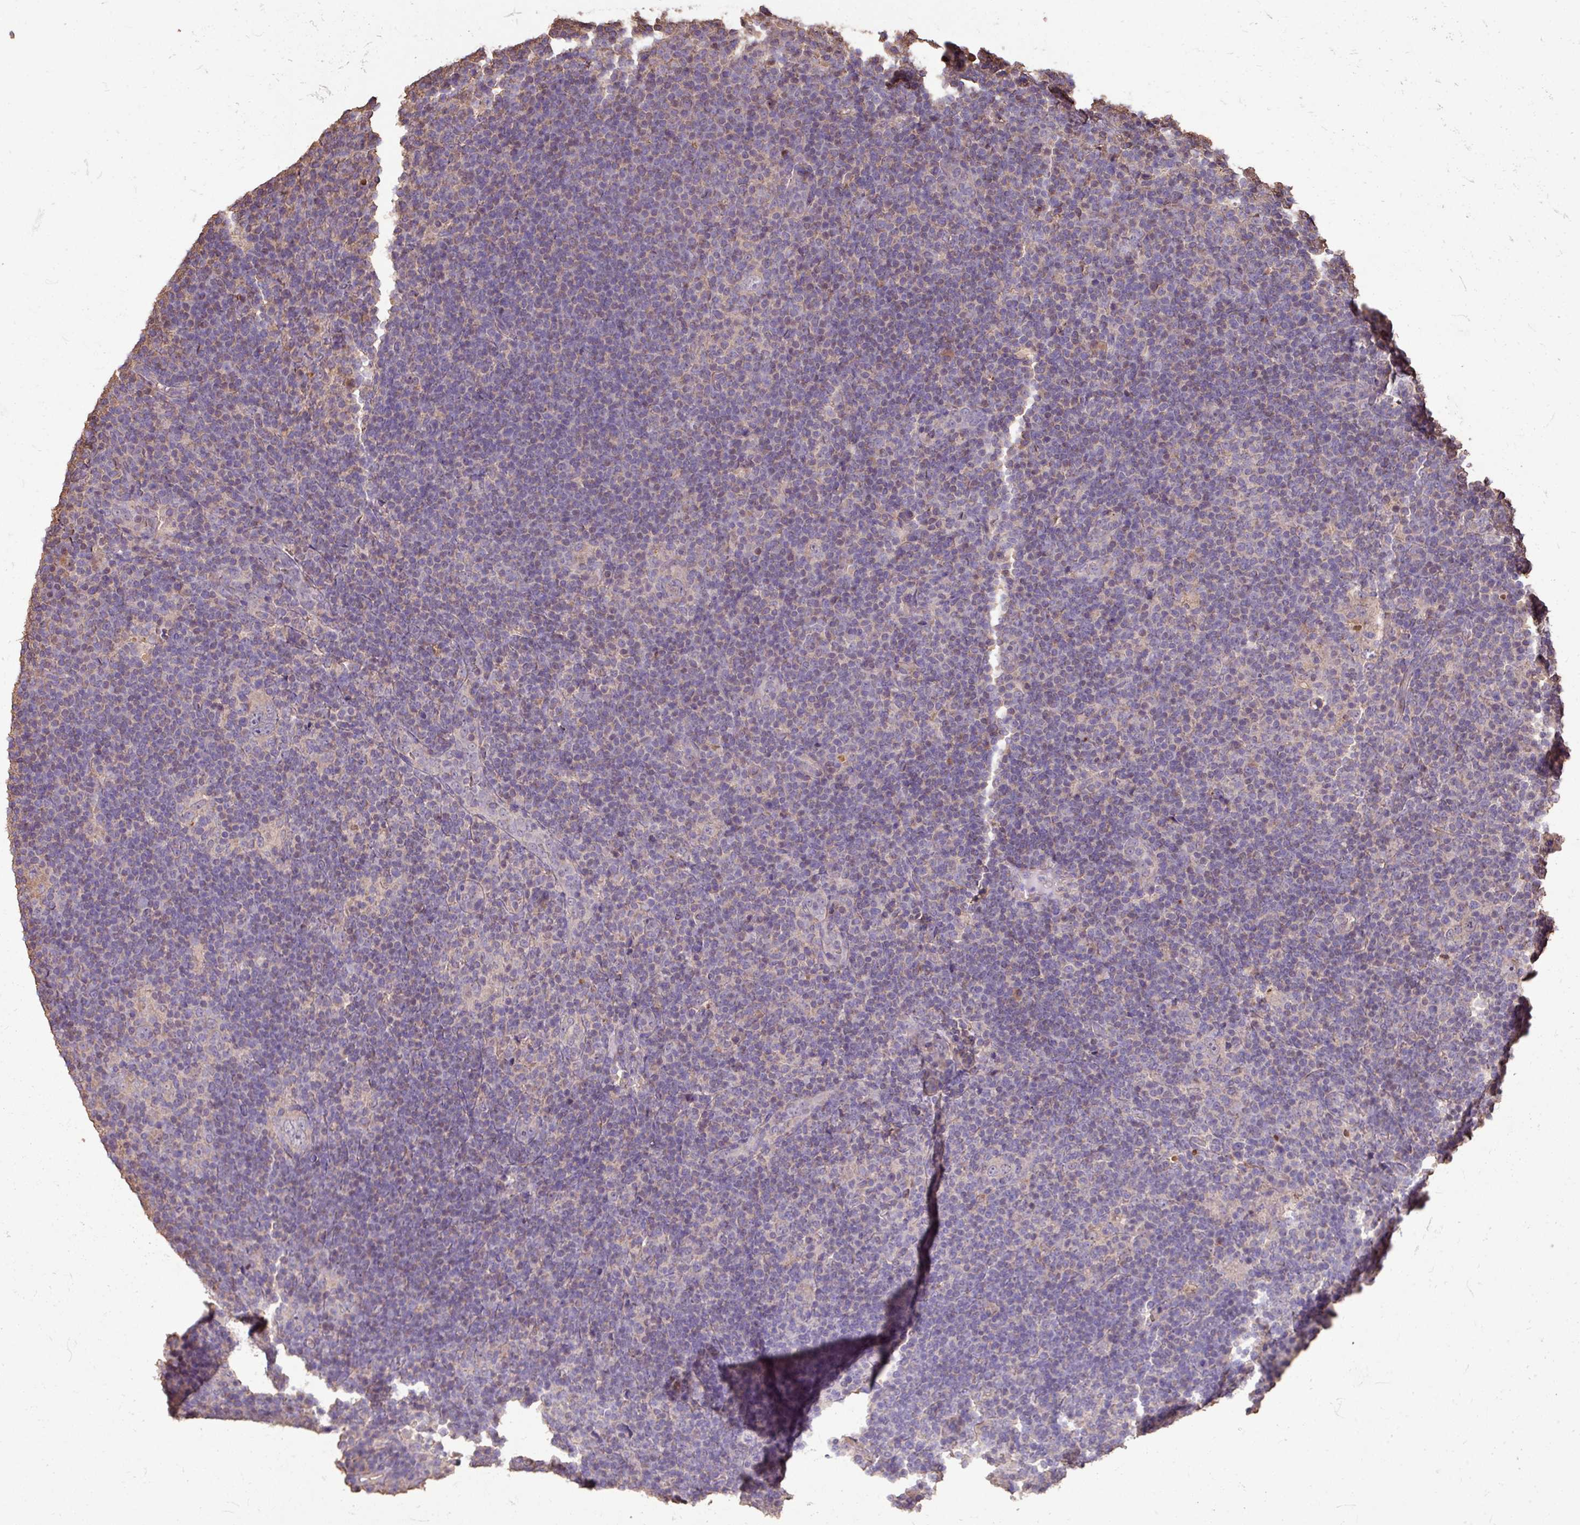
{"staining": {"intensity": "negative", "quantity": "none", "location": "none"}, "tissue": "lymphoma", "cell_type": "Tumor cells", "image_type": "cancer", "snomed": [{"axis": "morphology", "description": "Hodgkin's disease, NOS"}, {"axis": "topography", "description": "Lymph node"}], "caption": "Tumor cells show no significant staining in lymphoma.", "gene": "CAMK2B", "patient": {"sex": "female", "age": 57}}